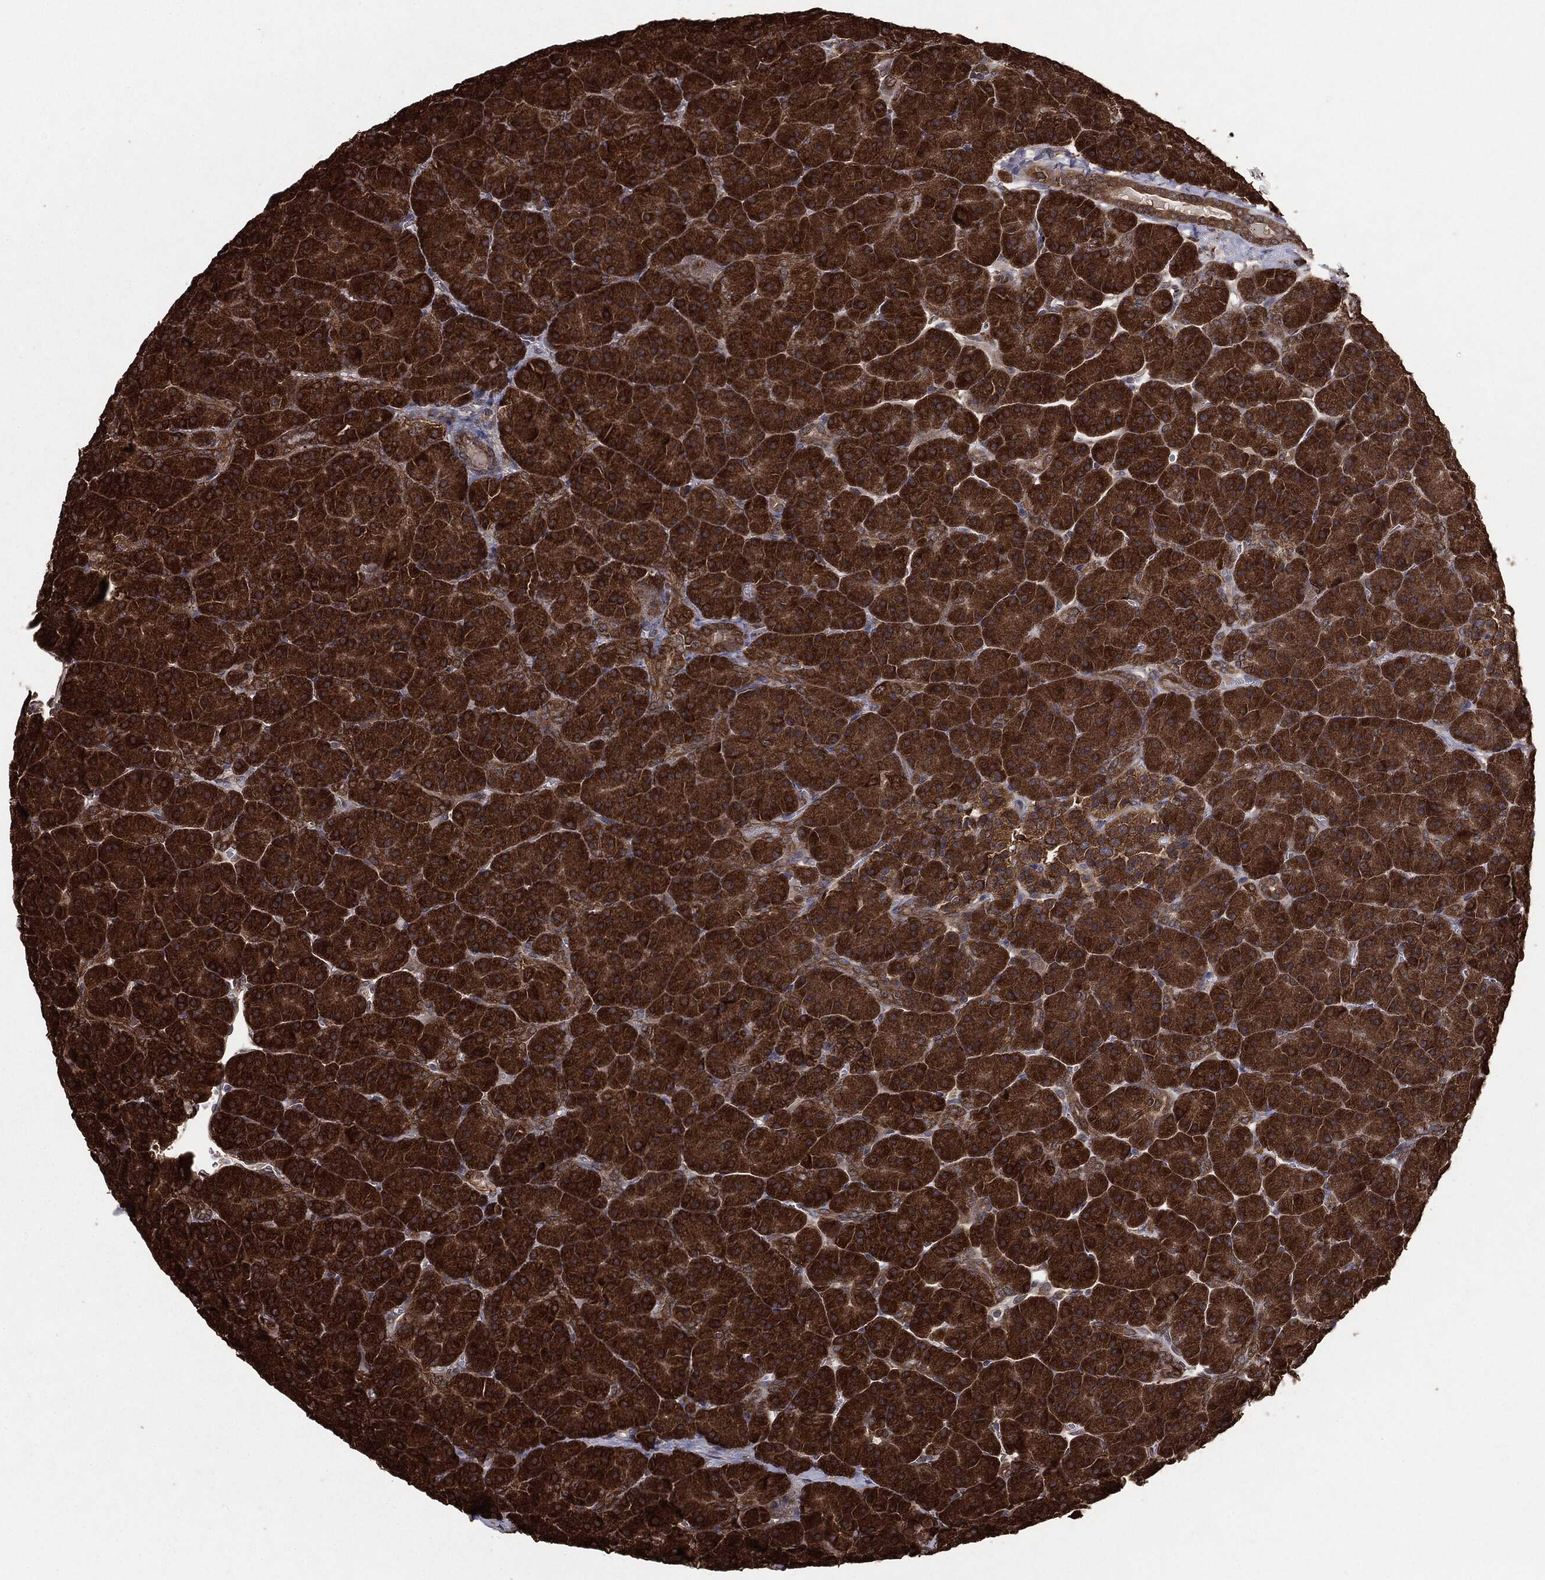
{"staining": {"intensity": "strong", "quantity": ">75%", "location": "cytoplasmic/membranous"}, "tissue": "pancreas", "cell_type": "Exocrine glandular cells", "image_type": "normal", "snomed": [{"axis": "morphology", "description": "Normal tissue, NOS"}, {"axis": "topography", "description": "Pancreas"}], "caption": "Immunohistochemical staining of benign pancreas shows >75% levels of strong cytoplasmic/membranous protein expression in about >75% of exocrine glandular cells.", "gene": "NME1", "patient": {"sex": "male", "age": 61}}